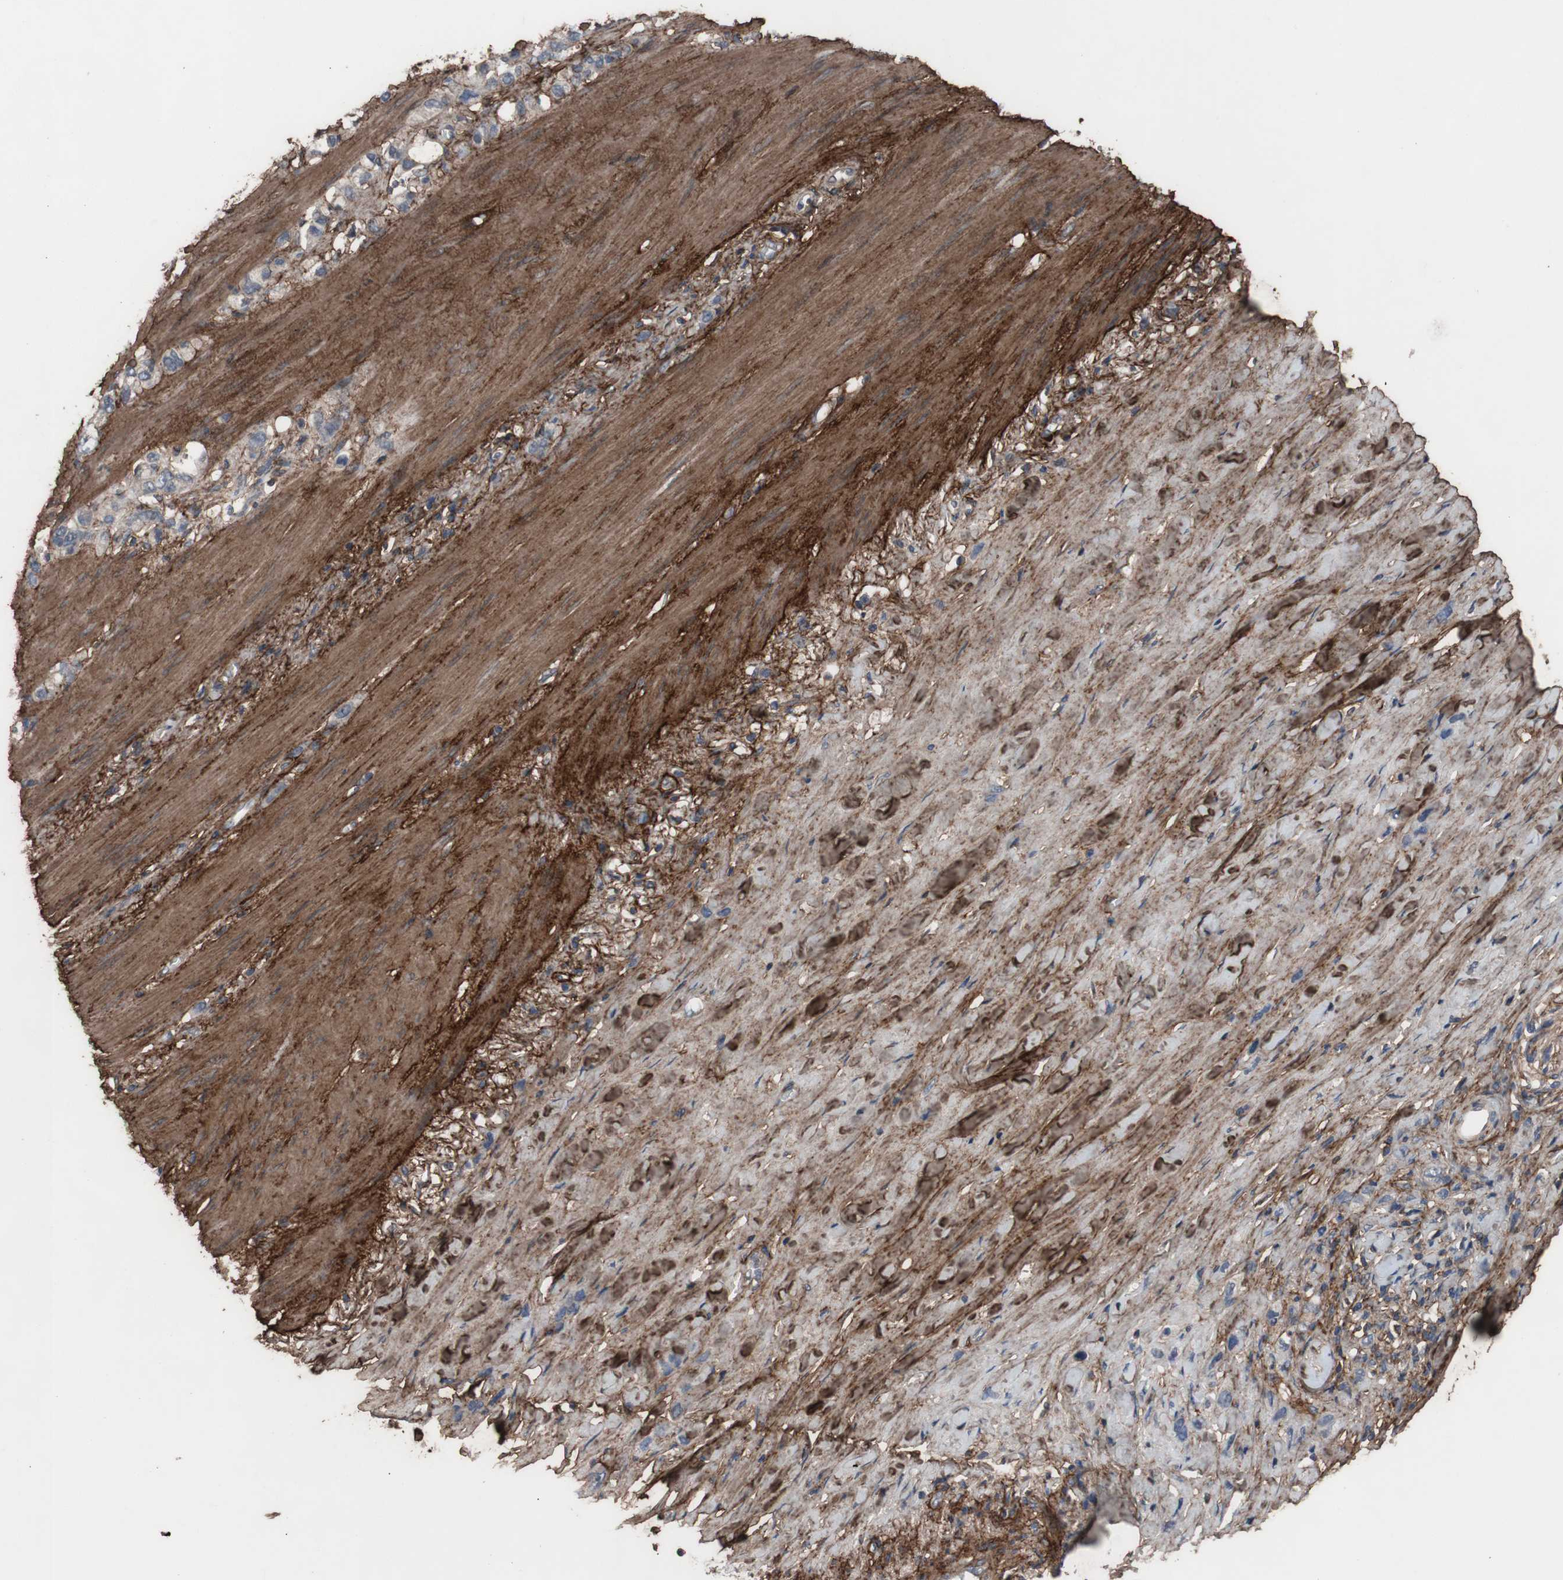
{"staining": {"intensity": "negative", "quantity": "none", "location": "none"}, "tissue": "stomach cancer", "cell_type": "Tumor cells", "image_type": "cancer", "snomed": [{"axis": "morphology", "description": "Normal tissue, NOS"}, {"axis": "morphology", "description": "Adenocarcinoma, NOS"}, {"axis": "morphology", "description": "Adenocarcinoma, High grade"}, {"axis": "topography", "description": "Stomach, upper"}, {"axis": "topography", "description": "Stomach"}], "caption": "Immunohistochemistry (IHC) photomicrograph of neoplastic tissue: human stomach cancer (adenocarcinoma (high-grade)) stained with DAB (3,3'-diaminobenzidine) displays no significant protein expression in tumor cells. Brightfield microscopy of immunohistochemistry stained with DAB (brown) and hematoxylin (blue), captured at high magnification.", "gene": "COL6A2", "patient": {"sex": "female", "age": 65}}